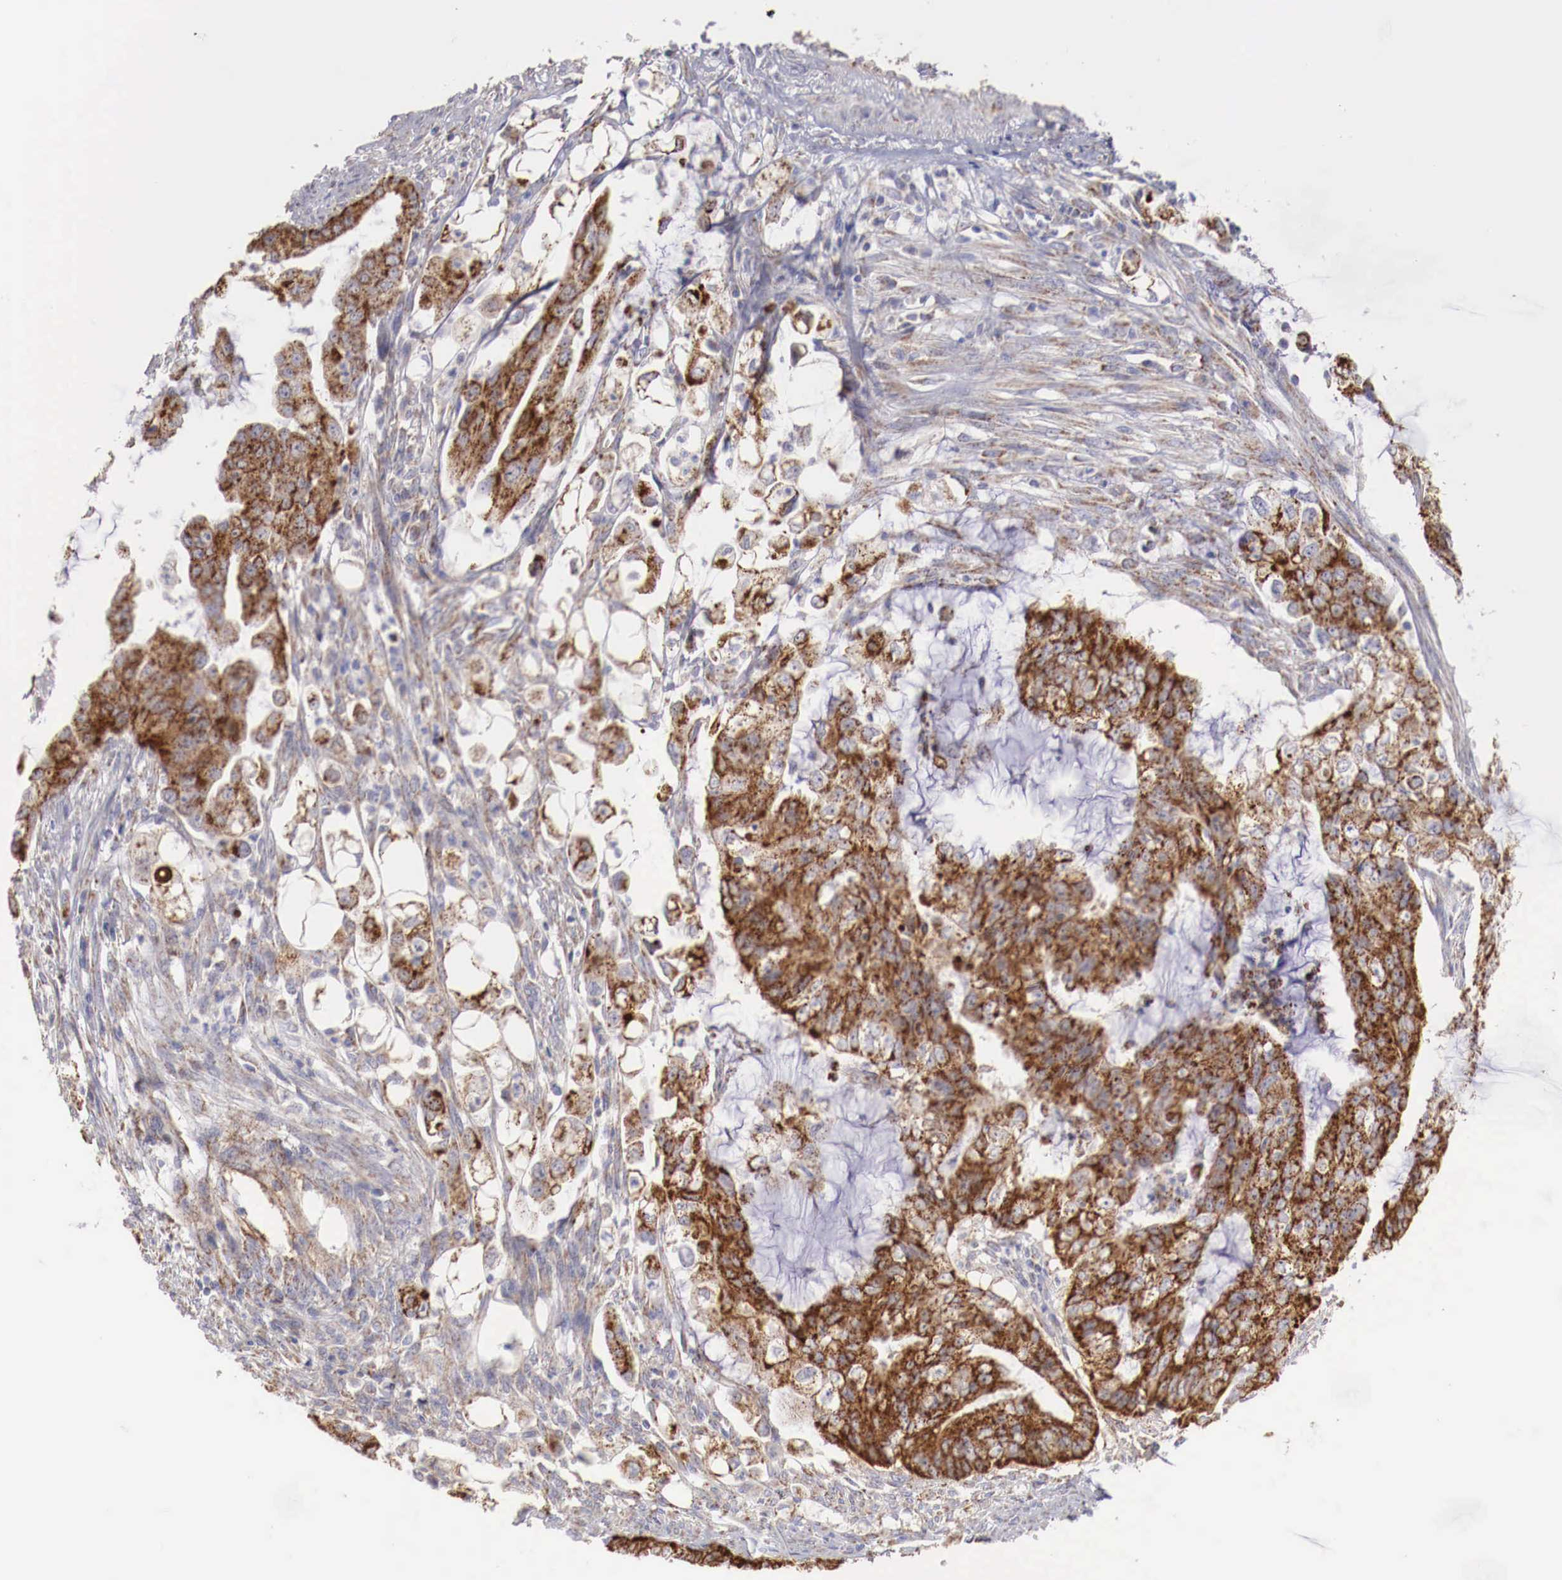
{"staining": {"intensity": "moderate", "quantity": ">75%", "location": "cytoplasmic/membranous"}, "tissue": "endometrial cancer", "cell_type": "Tumor cells", "image_type": "cancer", "snomed": [{"axis": "morphology", "description": "Adenocarcinoma, NOS"}, {"axis": "topography", "description": "Endometrium"}], "caption": "Endometrial adenocarcinoma was stained to show a protein in brown. There is medium levels of moderate cytoplasmic/membranous positivity in approximately >75% of tumor cells. The protein is shown in brown color, while the nuclei are stained blue.", "gene": "XPNPEP3", "patient": {"sex": "female", "age": 75}}